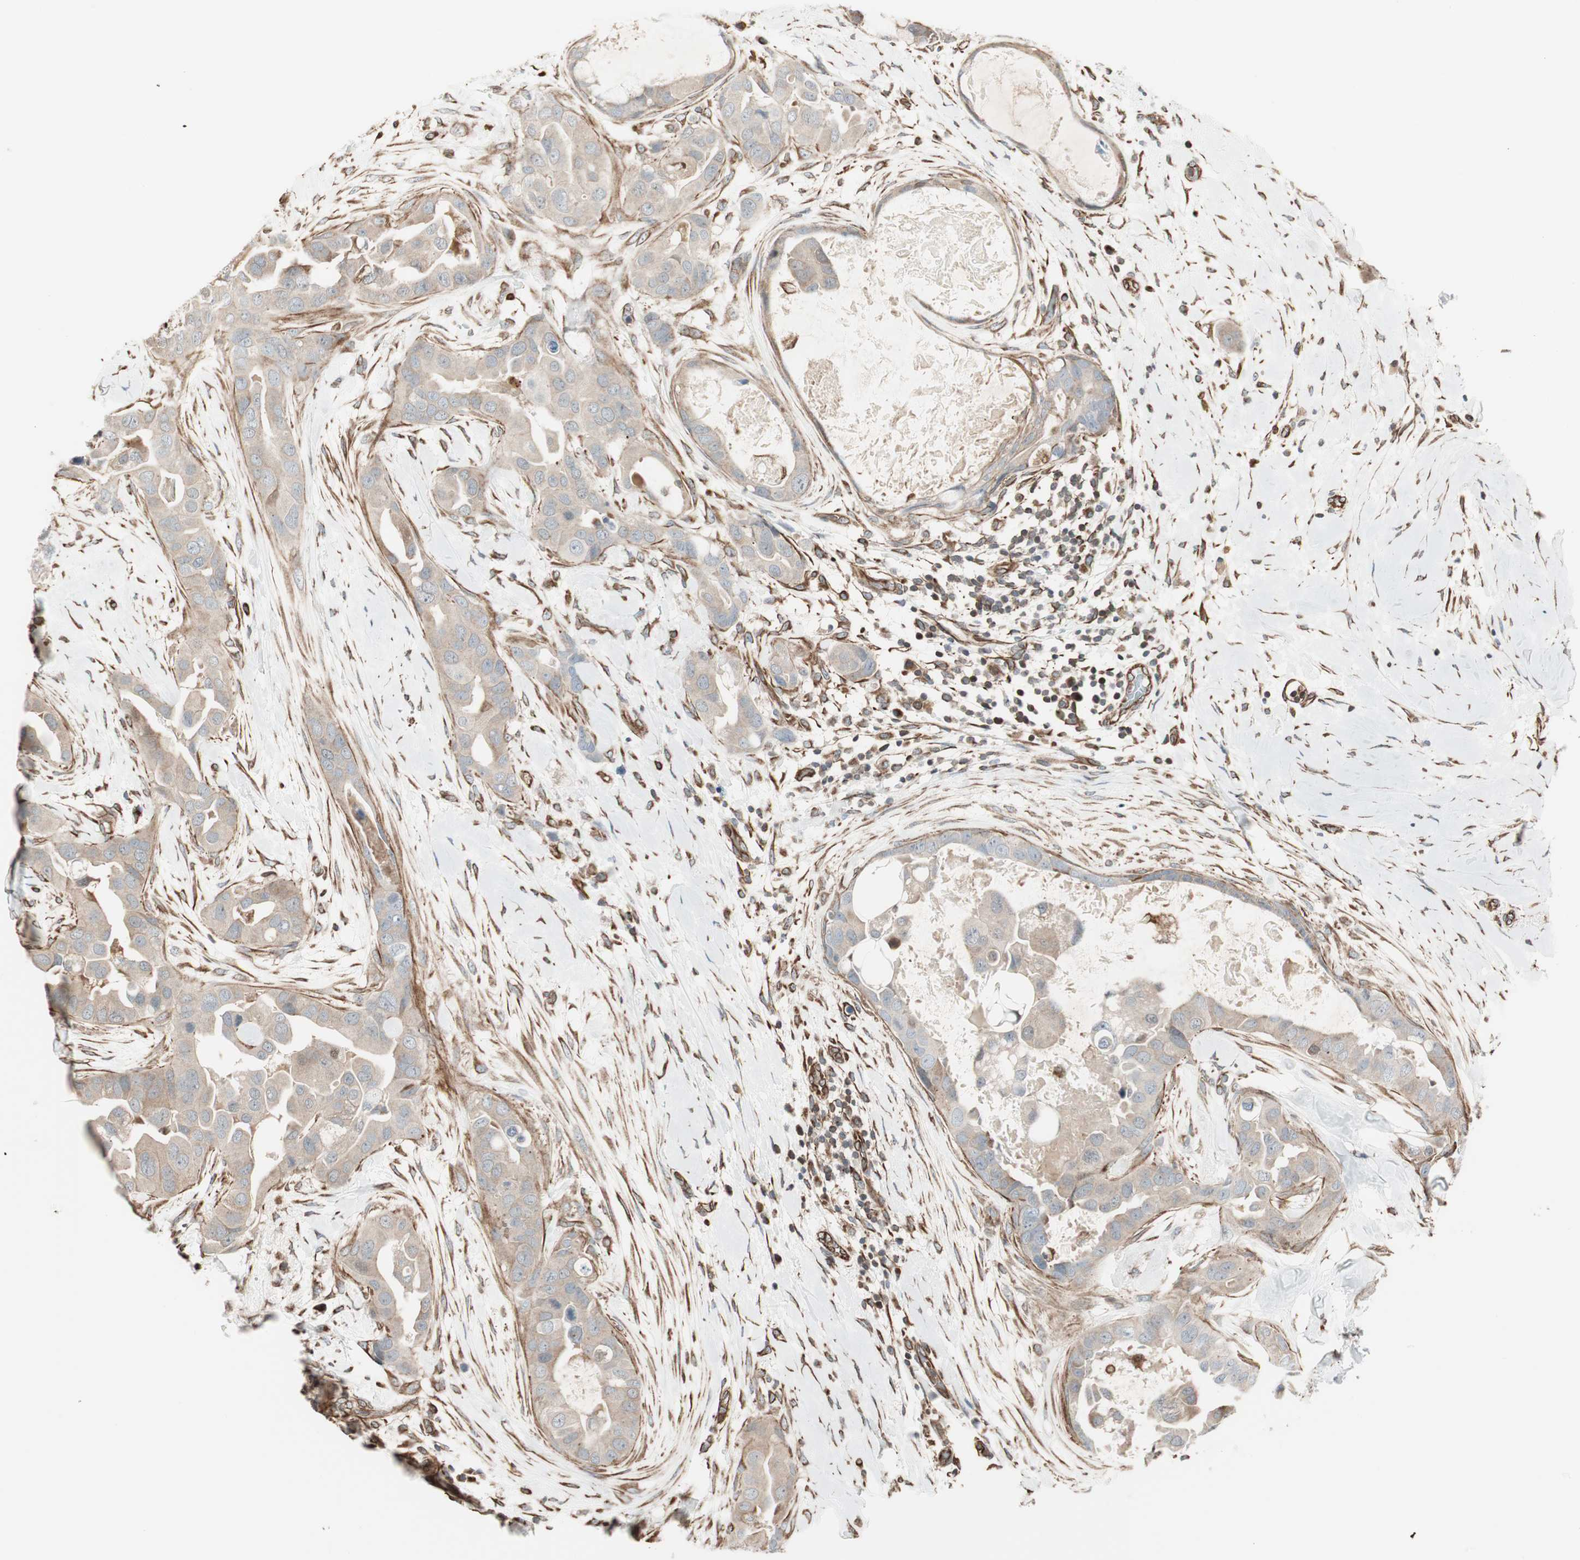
{"staining": {"intensity": "weak", "quantity": ">75%", "location": "cytoplasmic/membranous"}, "tissue": "breast cancer", "cell_type": "Tumor cells", "image_type": "cancer", "snomed": [{"axis": "morphology", "description": "Duct carcinoma"}, {"axis": "topography", "description": "Breast"}], "caption": "IHC (DAB (3,3'-diaminobenzidine)) staining of human invasive ductal carcinoma (breast) demonstrates weak cytoplasmic/membranous protein staining in about >75% of tumor cells.", "gene": "MAD2L2", "patient": {"sex": "female", "age": 40}}